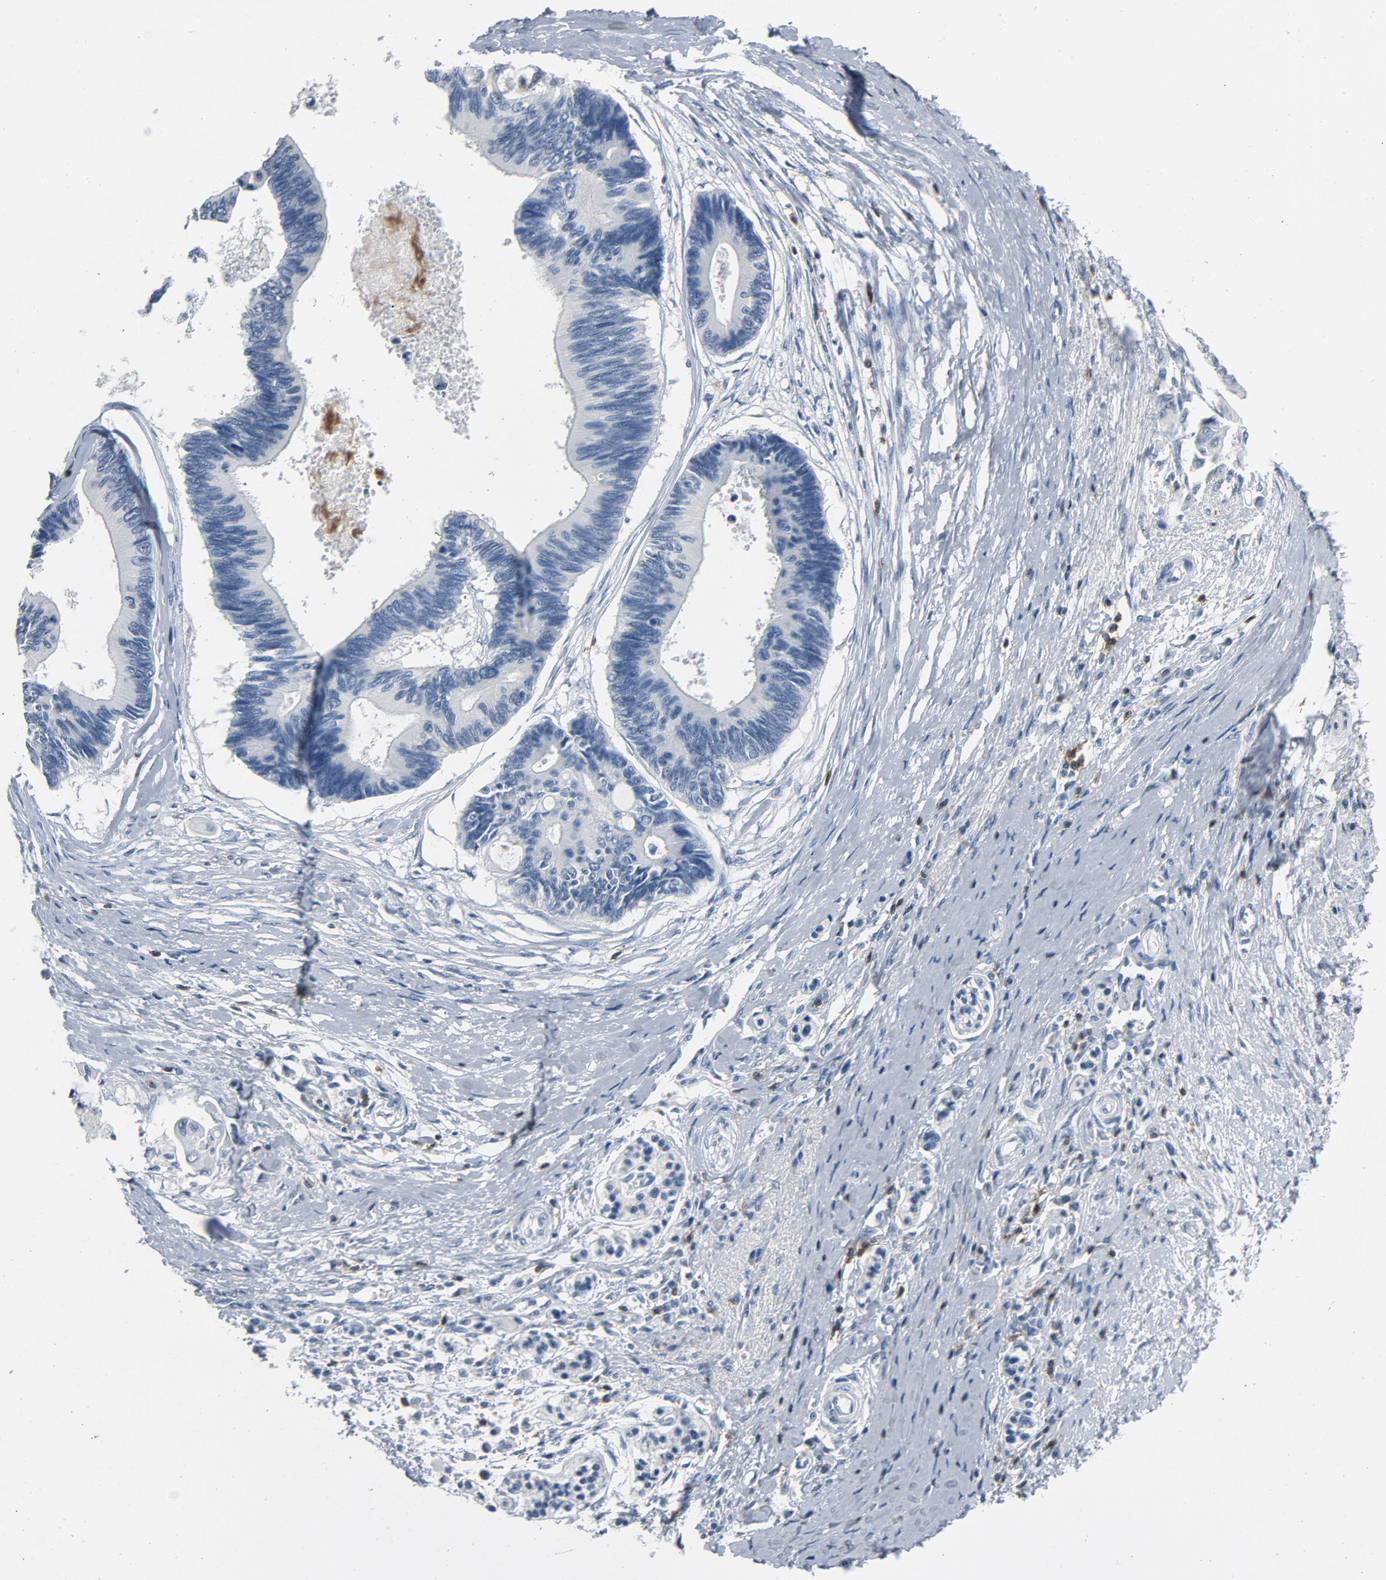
{"staining": {"intensity": "negative", "quantity": "none", "location": "none"}, "tissue": "pancreatic cancer", "cell_type": "Tumor cells", "image_type": "cancer", "snomed": [{"axis": "morphology", "description": "Adenocarcinoma, NOS"}, {"axis": "topography", "description": "Pancreas"}], "caption": "Immunohistochemical staining of pancreatic cancer displays no significant positivity in tumor cells.", "gene": "LCK", "patient": {"sex": "female", "age": 70}}